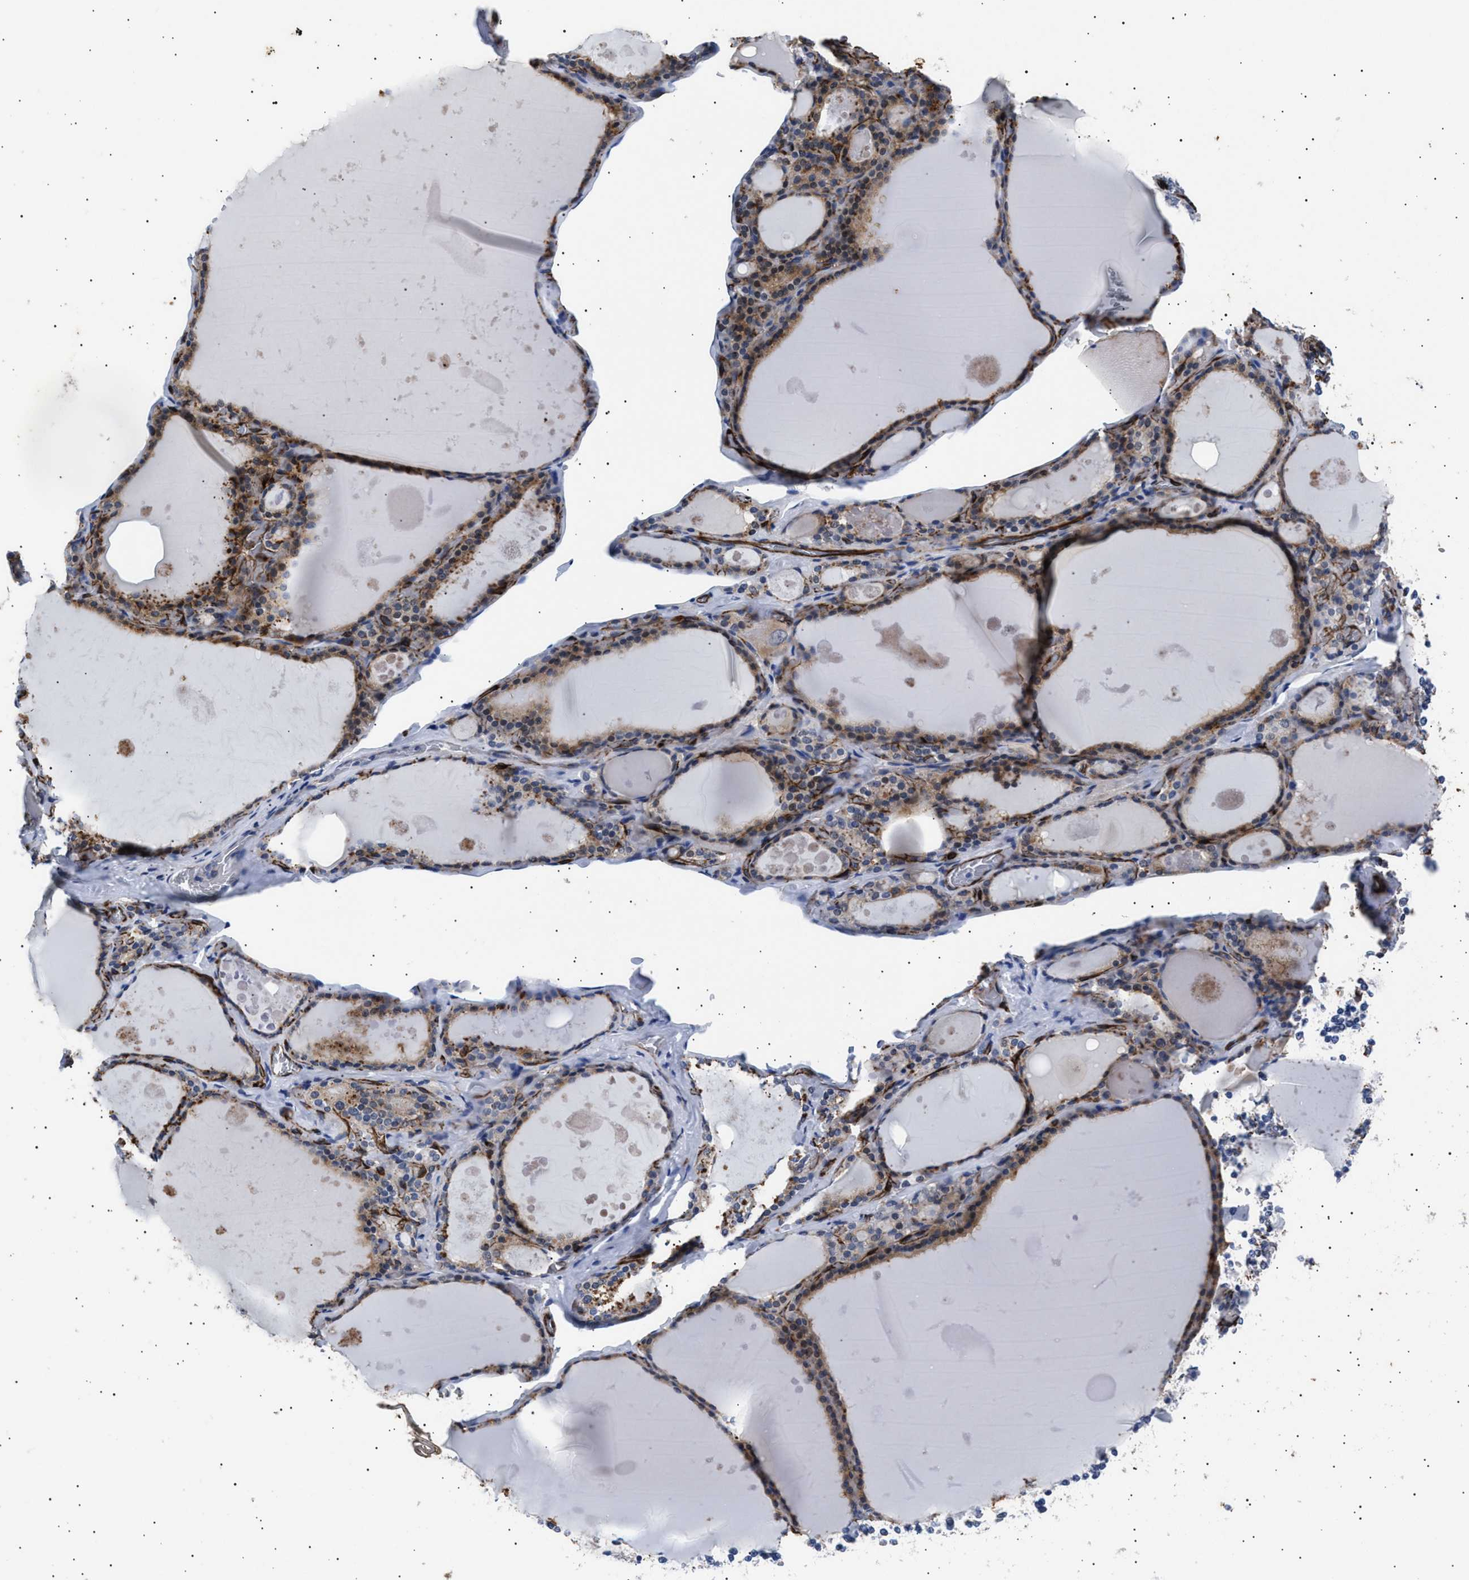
{"staining": {"intensity": "weak", "quantity": ">75%", "location": "cytoplasmic/membranous"}, "tissue": "thyroid gland", "cell_type": "Glandular cells", "image_type": "normal", "snomed": [{"axis": "morphology", "description": "Normal tissue, NOS"}, {"axis": "topography", "description": "Thyroid gland"}], "caption": "Protein expression analysis of unremarkable thyroid gland shows weak cytoplasmic/membranous expression in approximately >75% of glandular cells.", "gene": "OLFML2A", "patient": {"sex": "male", "age": 56}}